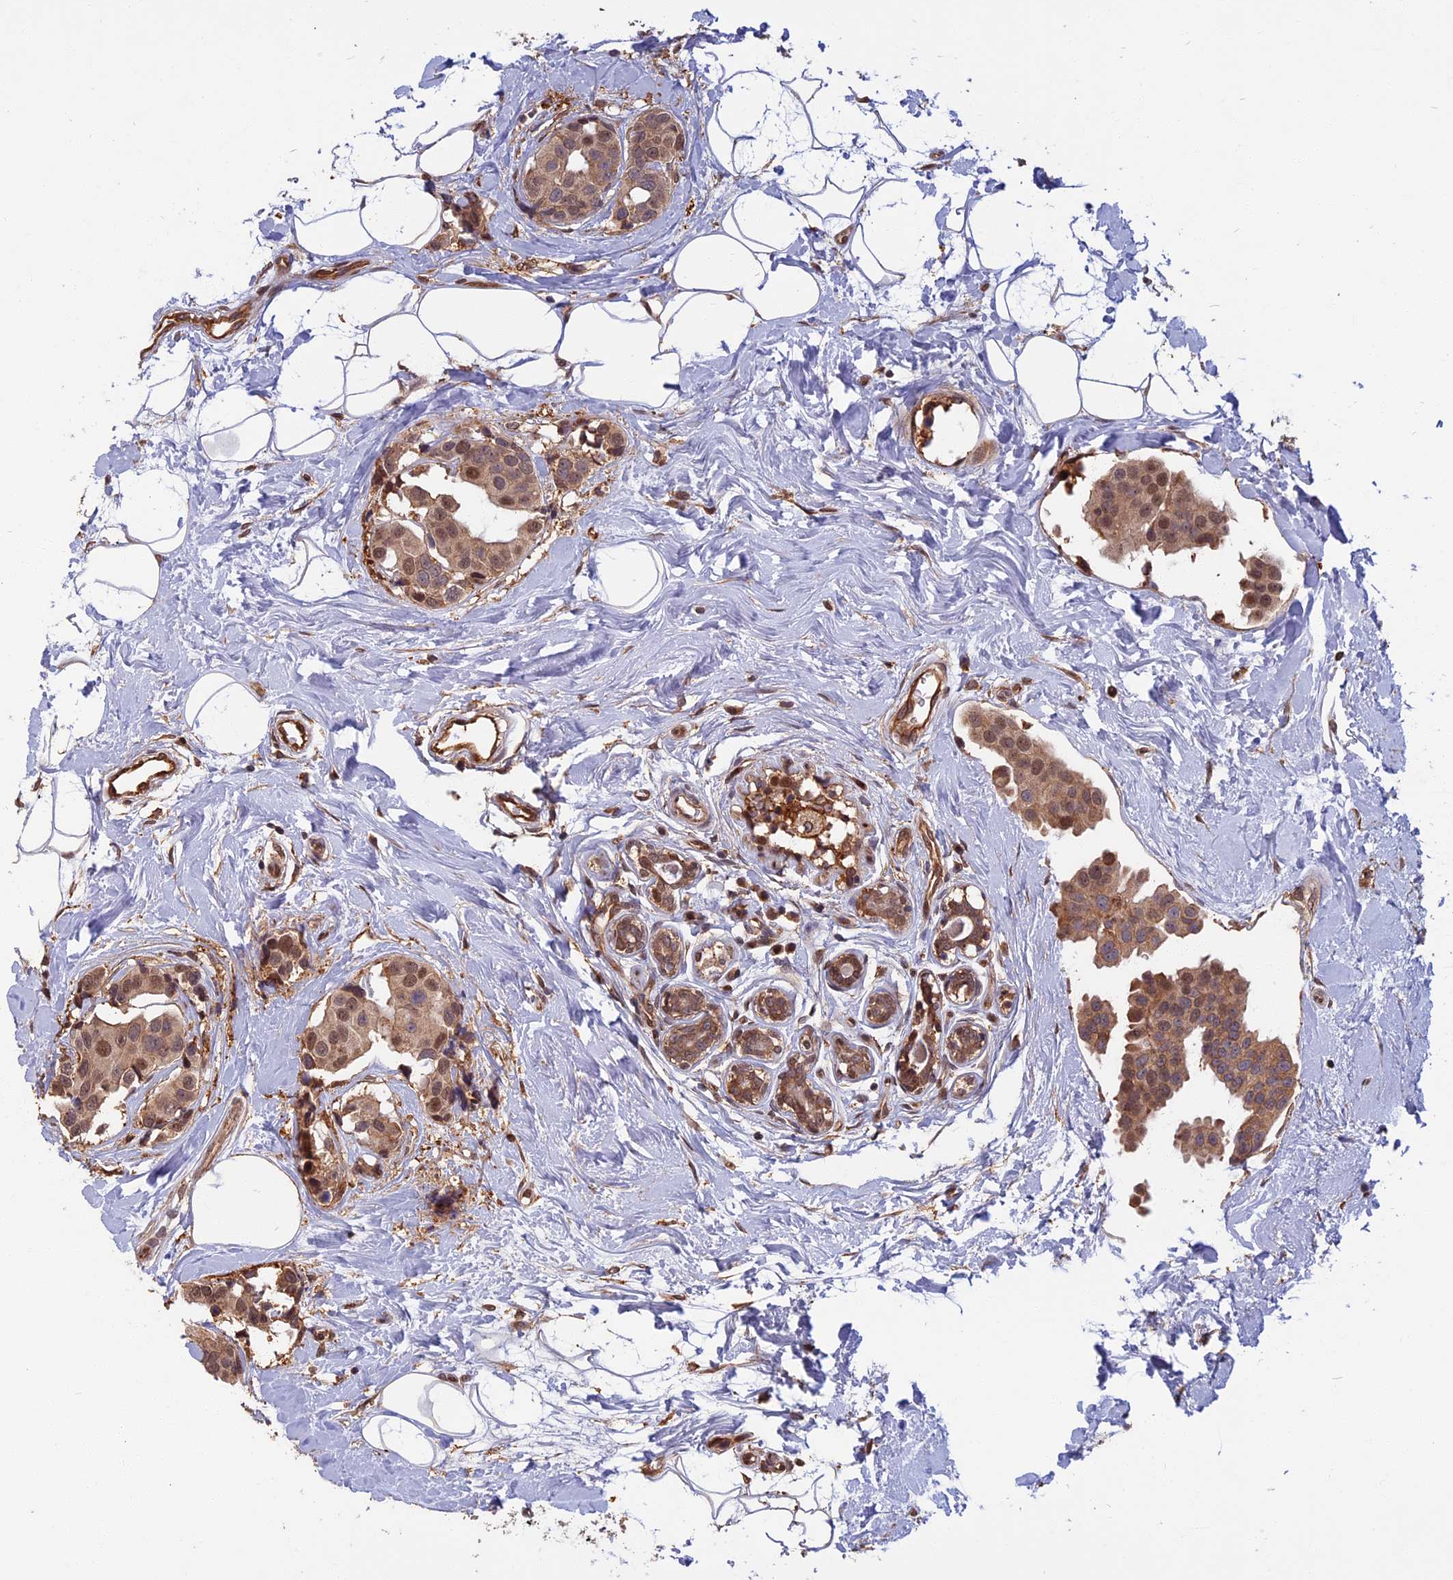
{"staining": {"intensity": "moderate", "quantity": ">75%", "location": "cytoplasmic/membranous,nuclear"}, "tissue": "breast cancer", "cell_type": "Tumor cells", "image_type": "cancer", "snomed": [{"axis": "morphology", "description": "Normal tissue, NOS"}, {"axis": "morphology", "description": "Duct carcinoma"}, {"axis": "topography", "description": "Breast"}], "caption": "Immunohistochemical staining of breast cancer exhibits medium levels of moderate cytoplasmic/membranous and nuclear positivity in approximately >75% of tumor cells. The protein of interest is stained brown, and the nuclei are stained in blue (DAB IHC with brightfield microscopy, high magnification).", "gene": "SPG11", "patient": {"sex": "female", "age": 39}}